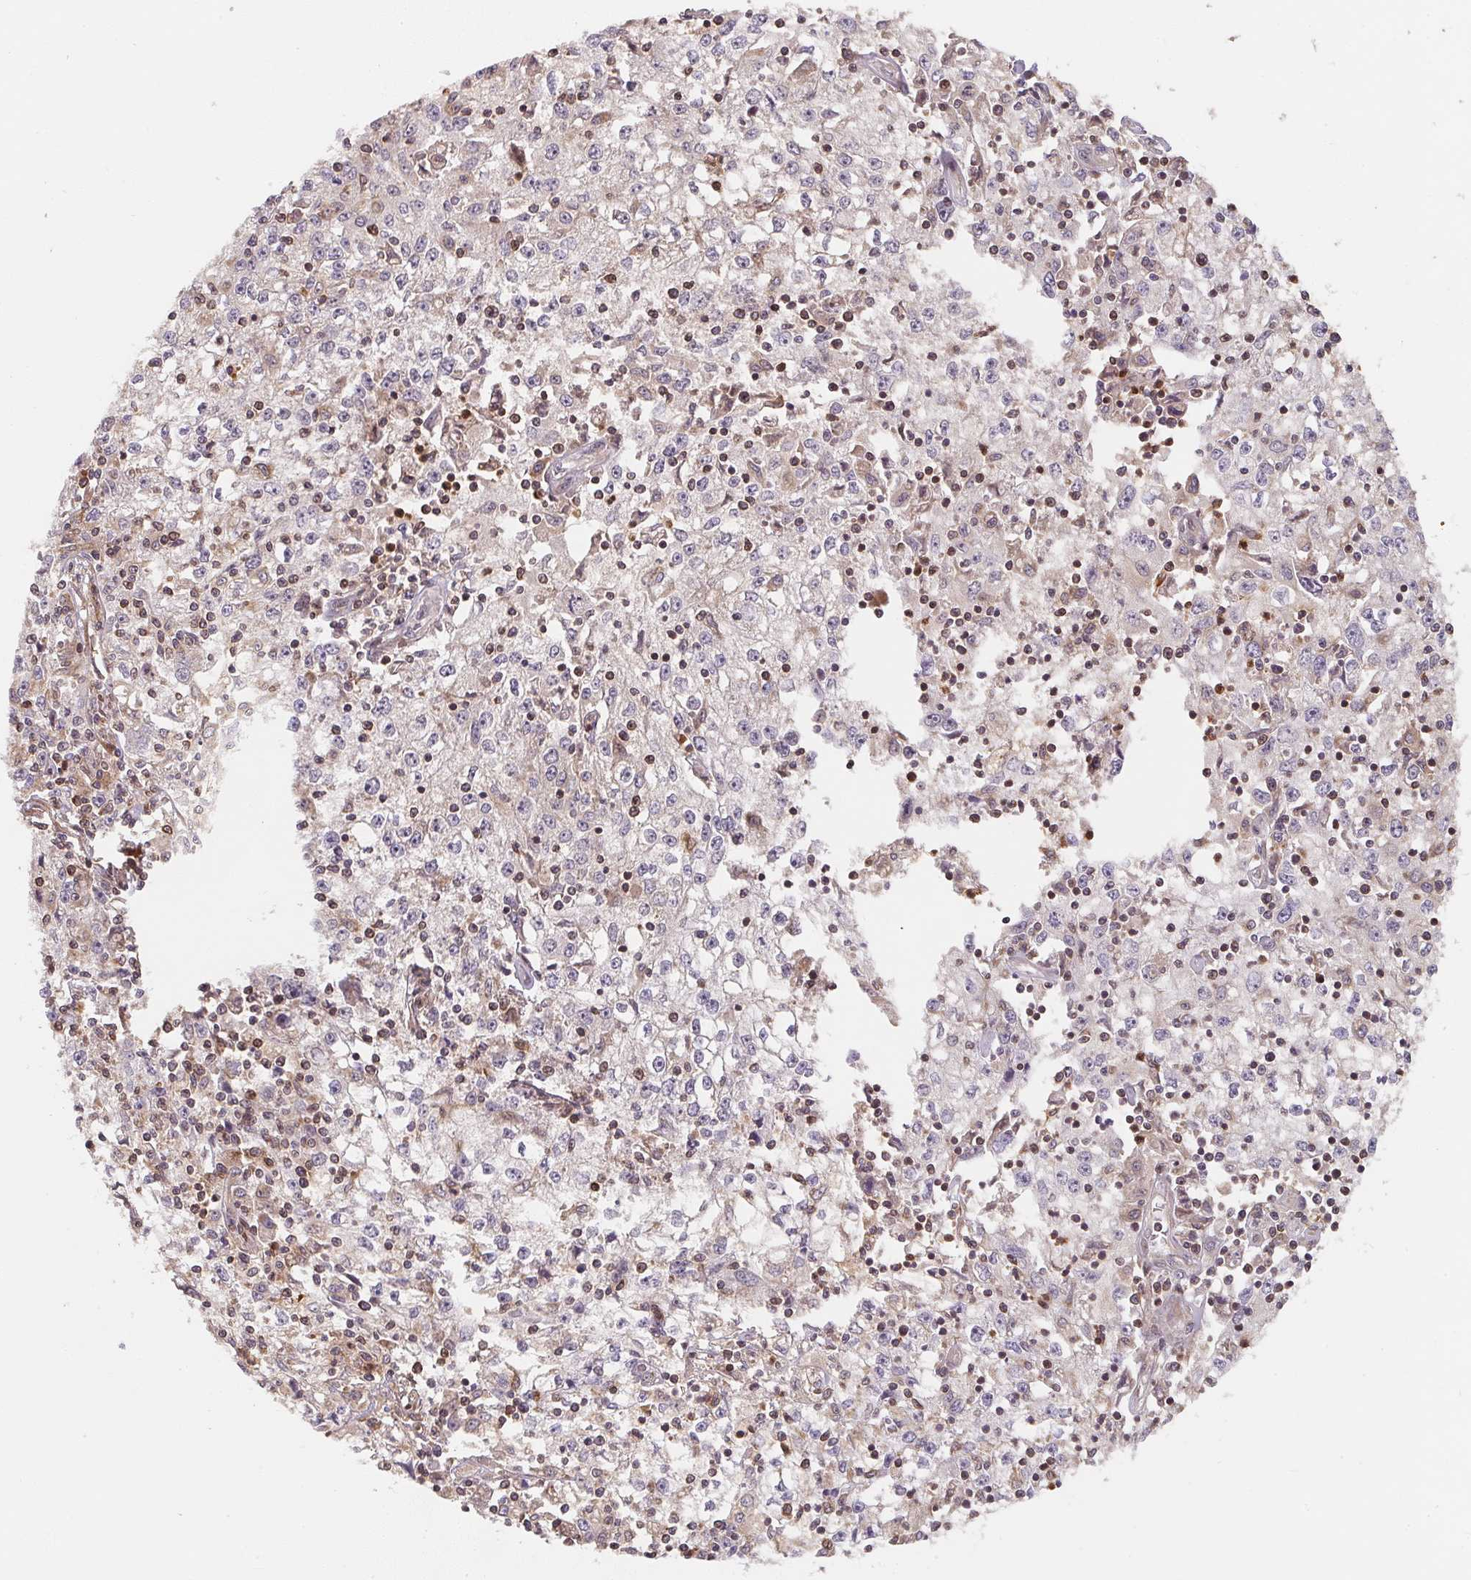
{"staining": {"intensity": "negative", "quantity": "none", "location": "none"}, "tissue": "cervical cancer", "cell_type": "Tumor cells", "image_type": "cancer", "snomed": [{"axis": "morphology", "description": "Squamous cell carcinoma, NOS"}, {"axis": "topography", "description": "Cervix"}], "caption": "High magnification brightfield microscopy of cervical cancer (squamous cell carcinoma) stained with DAB (3,3'-diaminobenzidine) (brown) and counterstained with hematoxylin (blue): tumor cells show no significant positivity.", "gene": "ANKRD13A", "patient": {"sex": "female", "age": 85}}